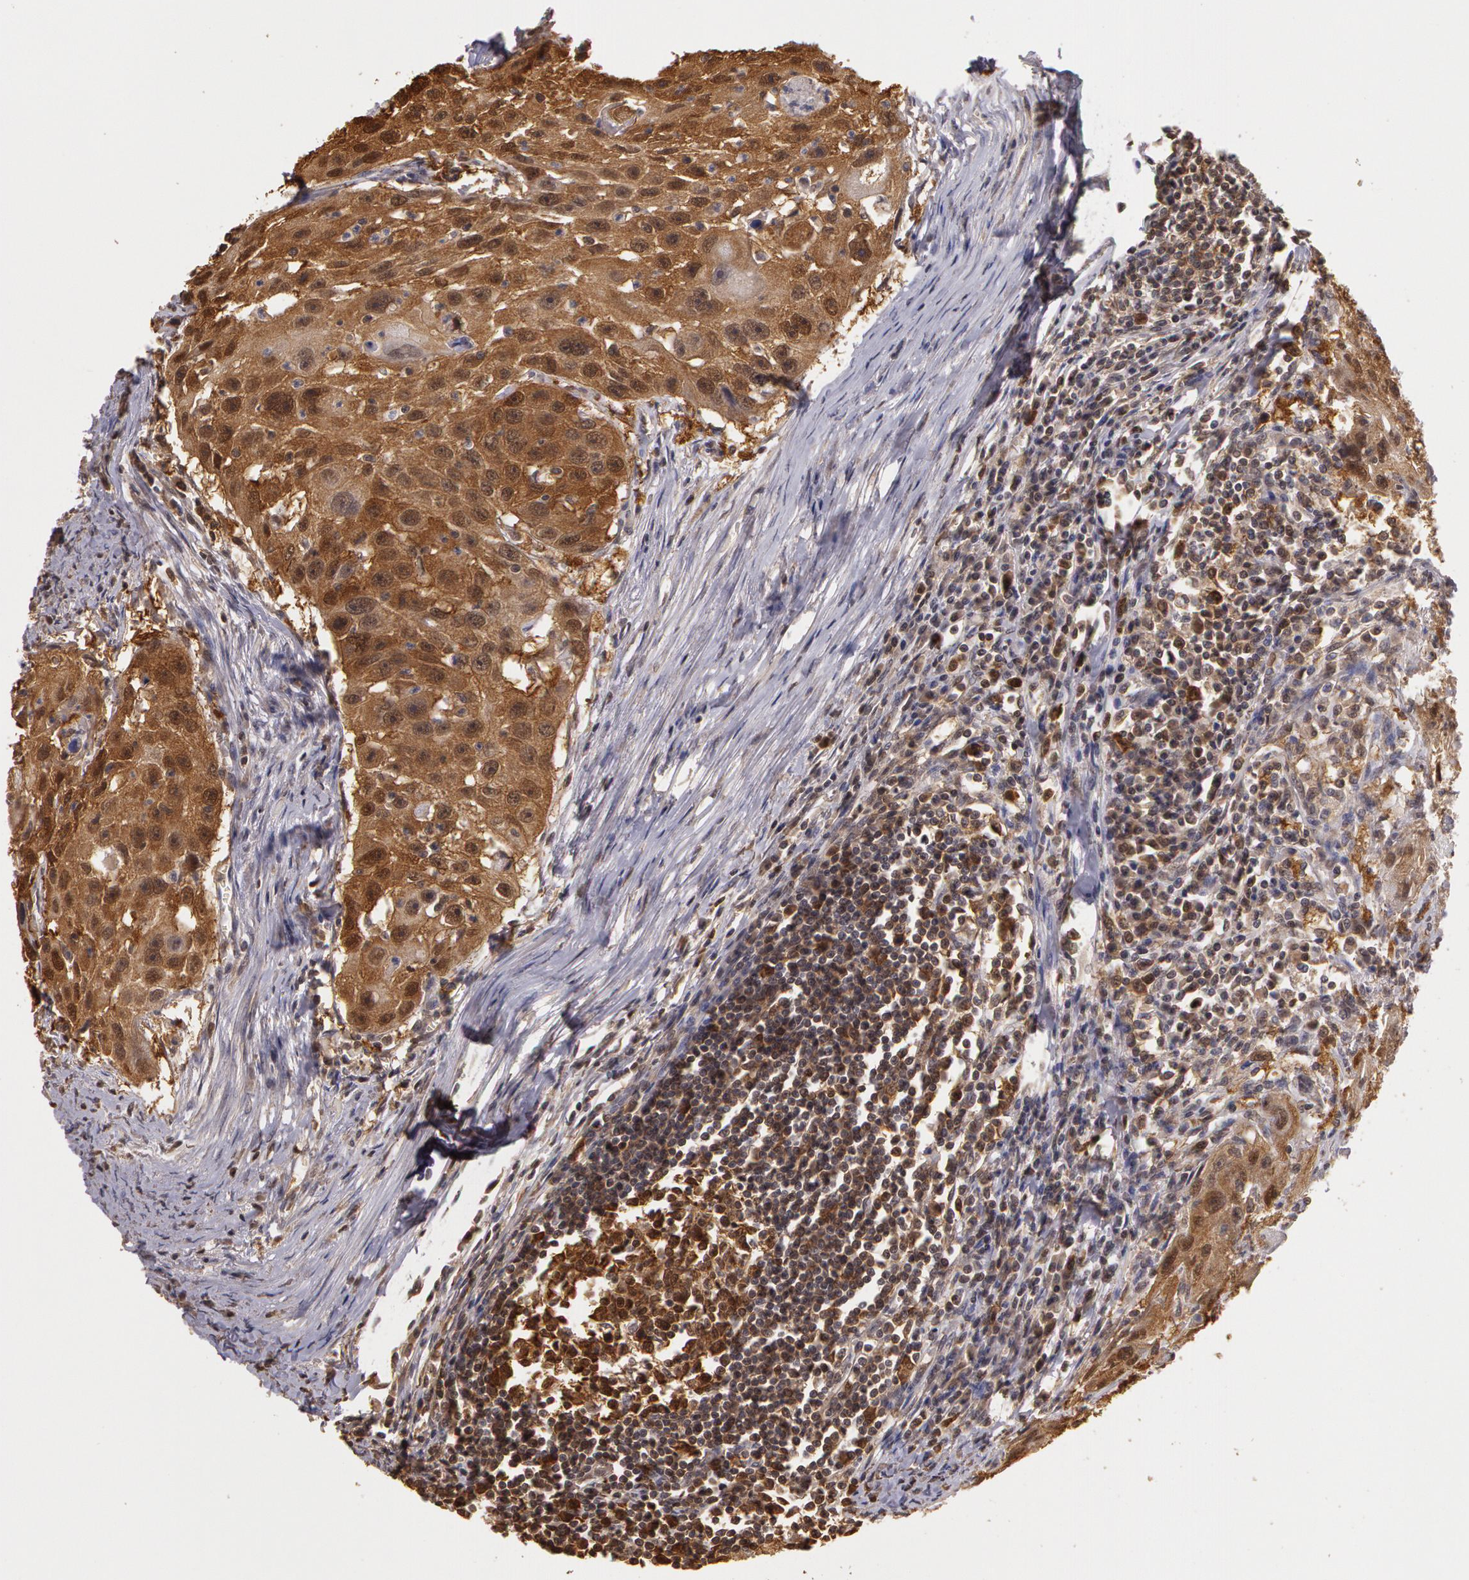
{"staining": {"intensity": "strong", "quantity": ">75%", "location": "cytoplasmic/membranous"}, "tissue": "head and neck cancer", "cell_type": "Tumor cells", "image_type": "cancer", "snomed": [{"axis": "morphology", "description": "Squamous cell carcinoma, NOS"}, {"axis": "topography", "description": "Head-Neck"}], "caption": "IHC micrograph of human head and neck cancer stained for a protein (brown), which displays high levels of strong cytoplasmic/membranous positivity in approximately >75% of tumor cells.", "gene": "AHSA1", "patient": {"sex": "male", "age": 64}}